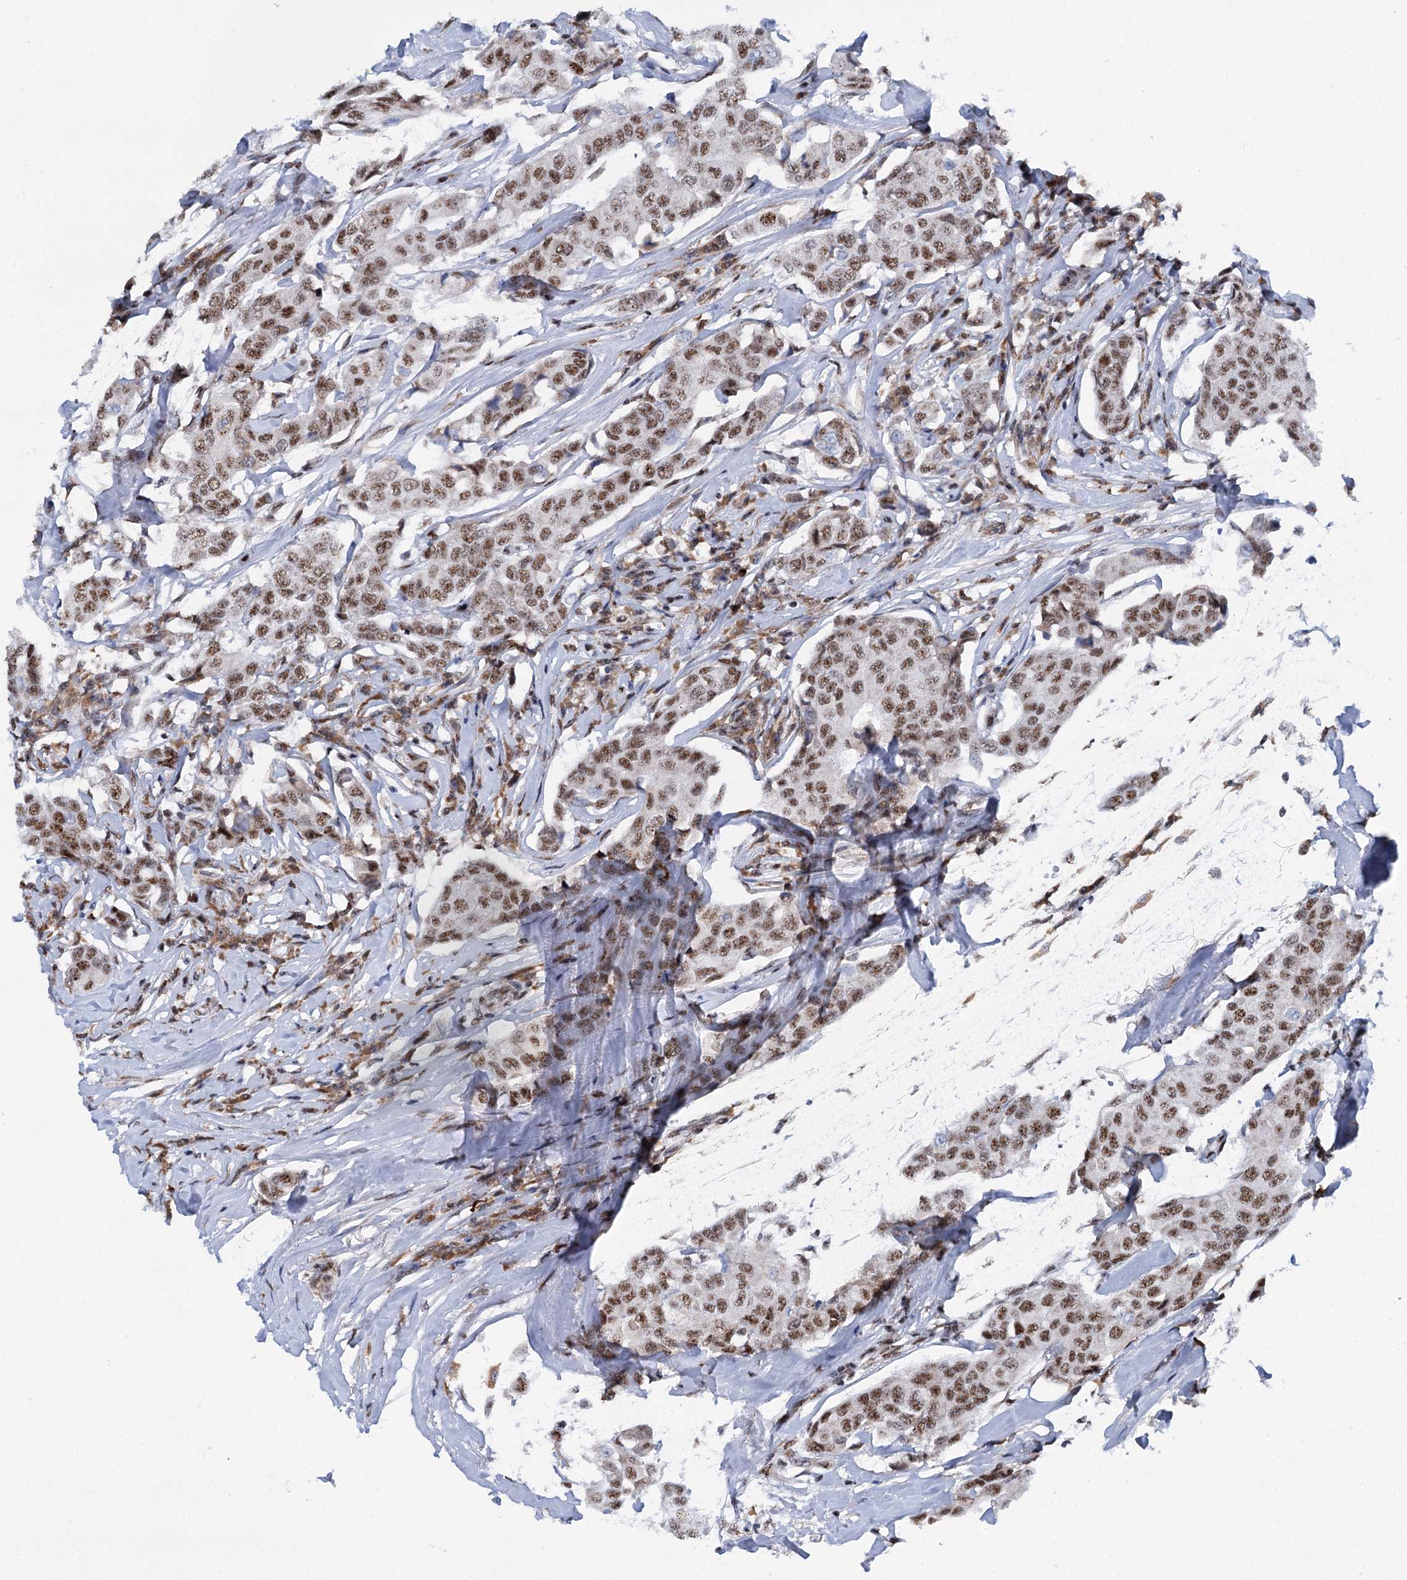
{"staining": {"intensity": "moderate", "quantity": ">75%", "location": "nuclear"}, "tissue": "breast cancer", "cell_type": "Tumor cells", "image_type": "cancer", "snomed": [{"axis": "morphology", "description": "Duct carcinoma"}, {"axis": "topography", "description": "Breast"}], "caption": "Breast cancer (intraductal carcinoma) tissue demonstrates moderate nuclear expression in approximately >75% of tumor cells", "gene": "SREK1", "patient": {"sex": "female", "age": 80}}